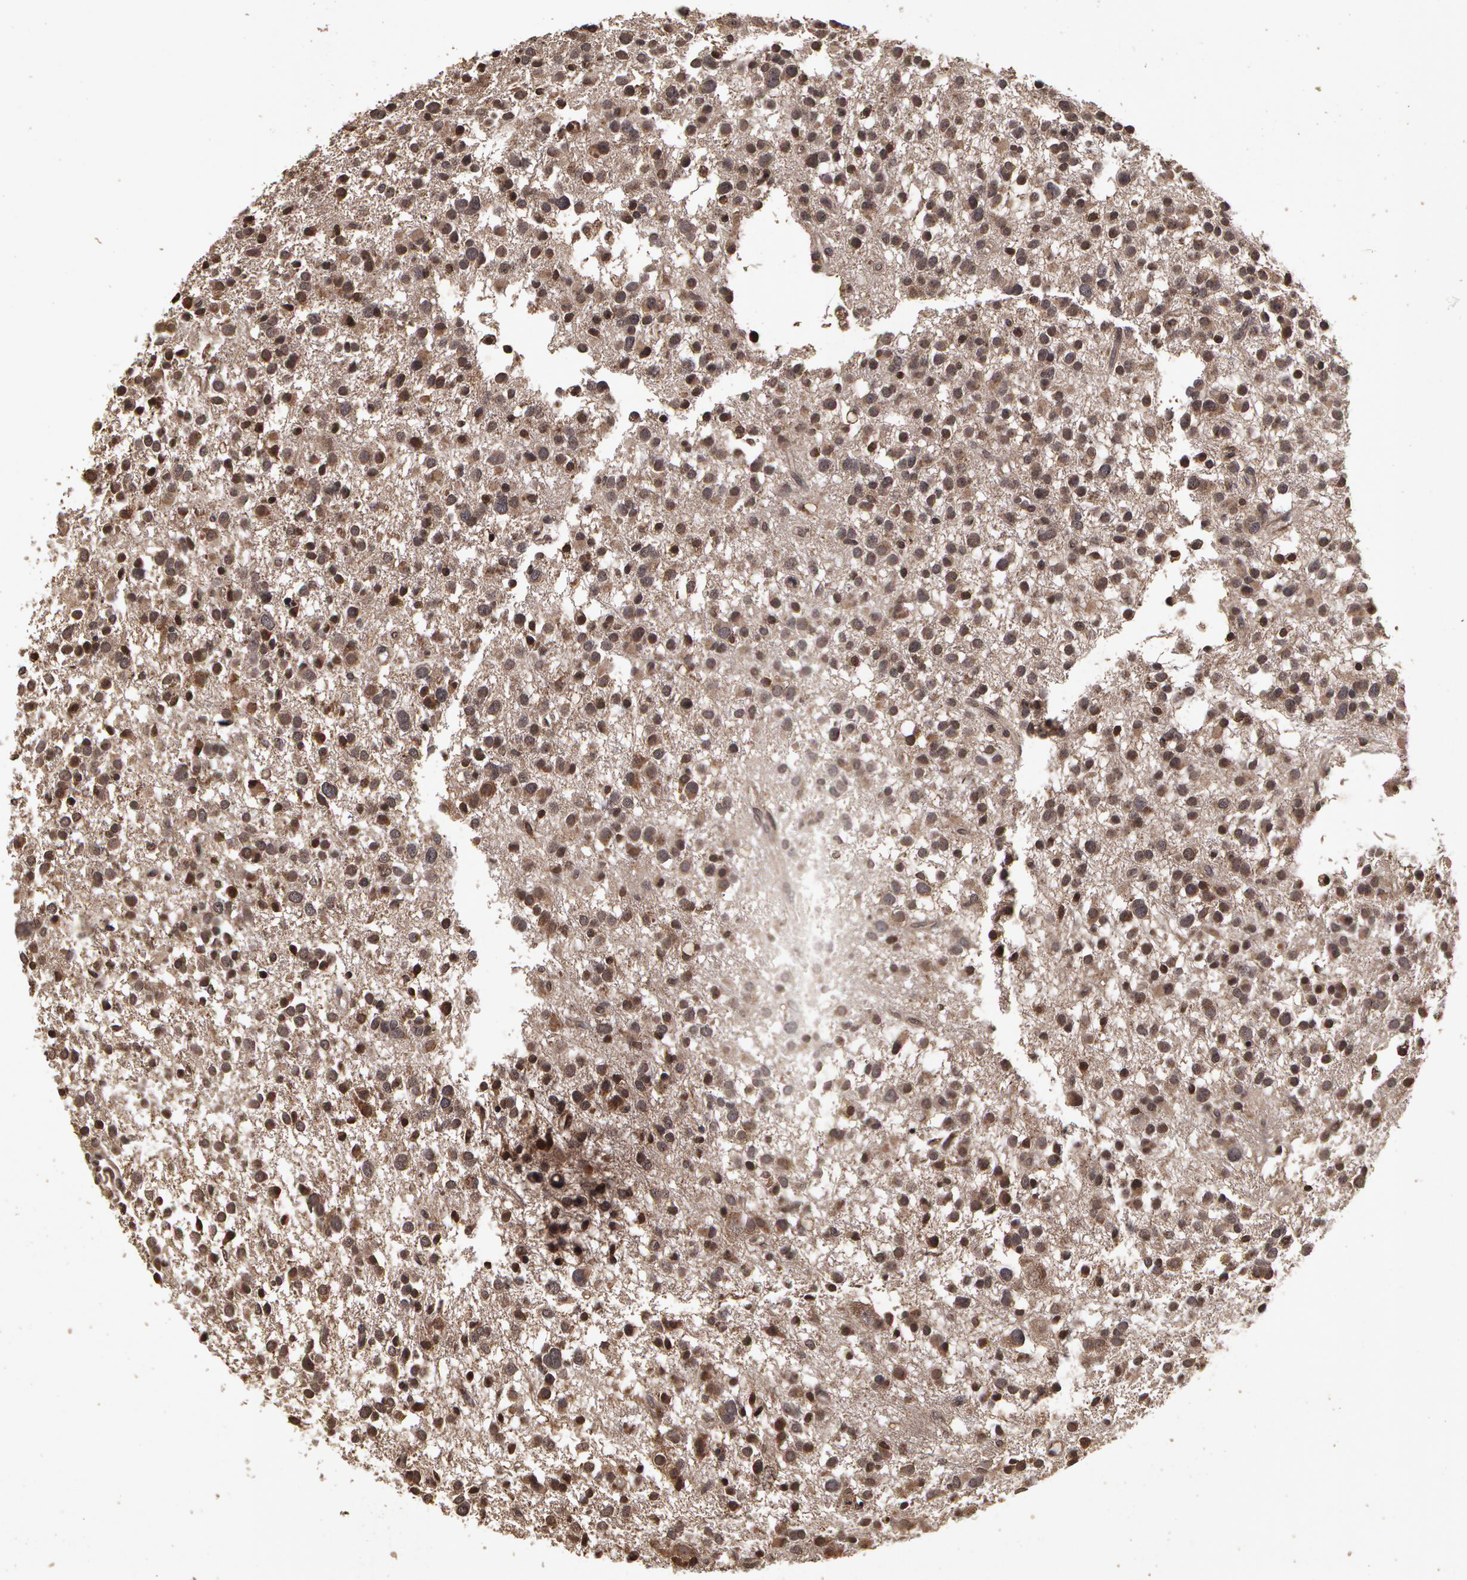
{"staining": {"intensity": "weak", "quantity": "25%-75%", "location": "cytoplasmic/membranous"}, "tissue": "glioma", "cell_type": "Tumor cells", "image_type": "cancer", "snomed": [{"axis": "morphology", "description": "Glioma, malignant, Low grade"}, {"axis": "topography", "description": "Brain"}], "caption": "Human low-grade glioma (malignant) stained for a protein (brown) shows weak cytoplasmic/membranous positive positivity in about 25%-75% of tumor cells.", "gene": "CALR", "patient": {"sex": "female", "age": 36}}